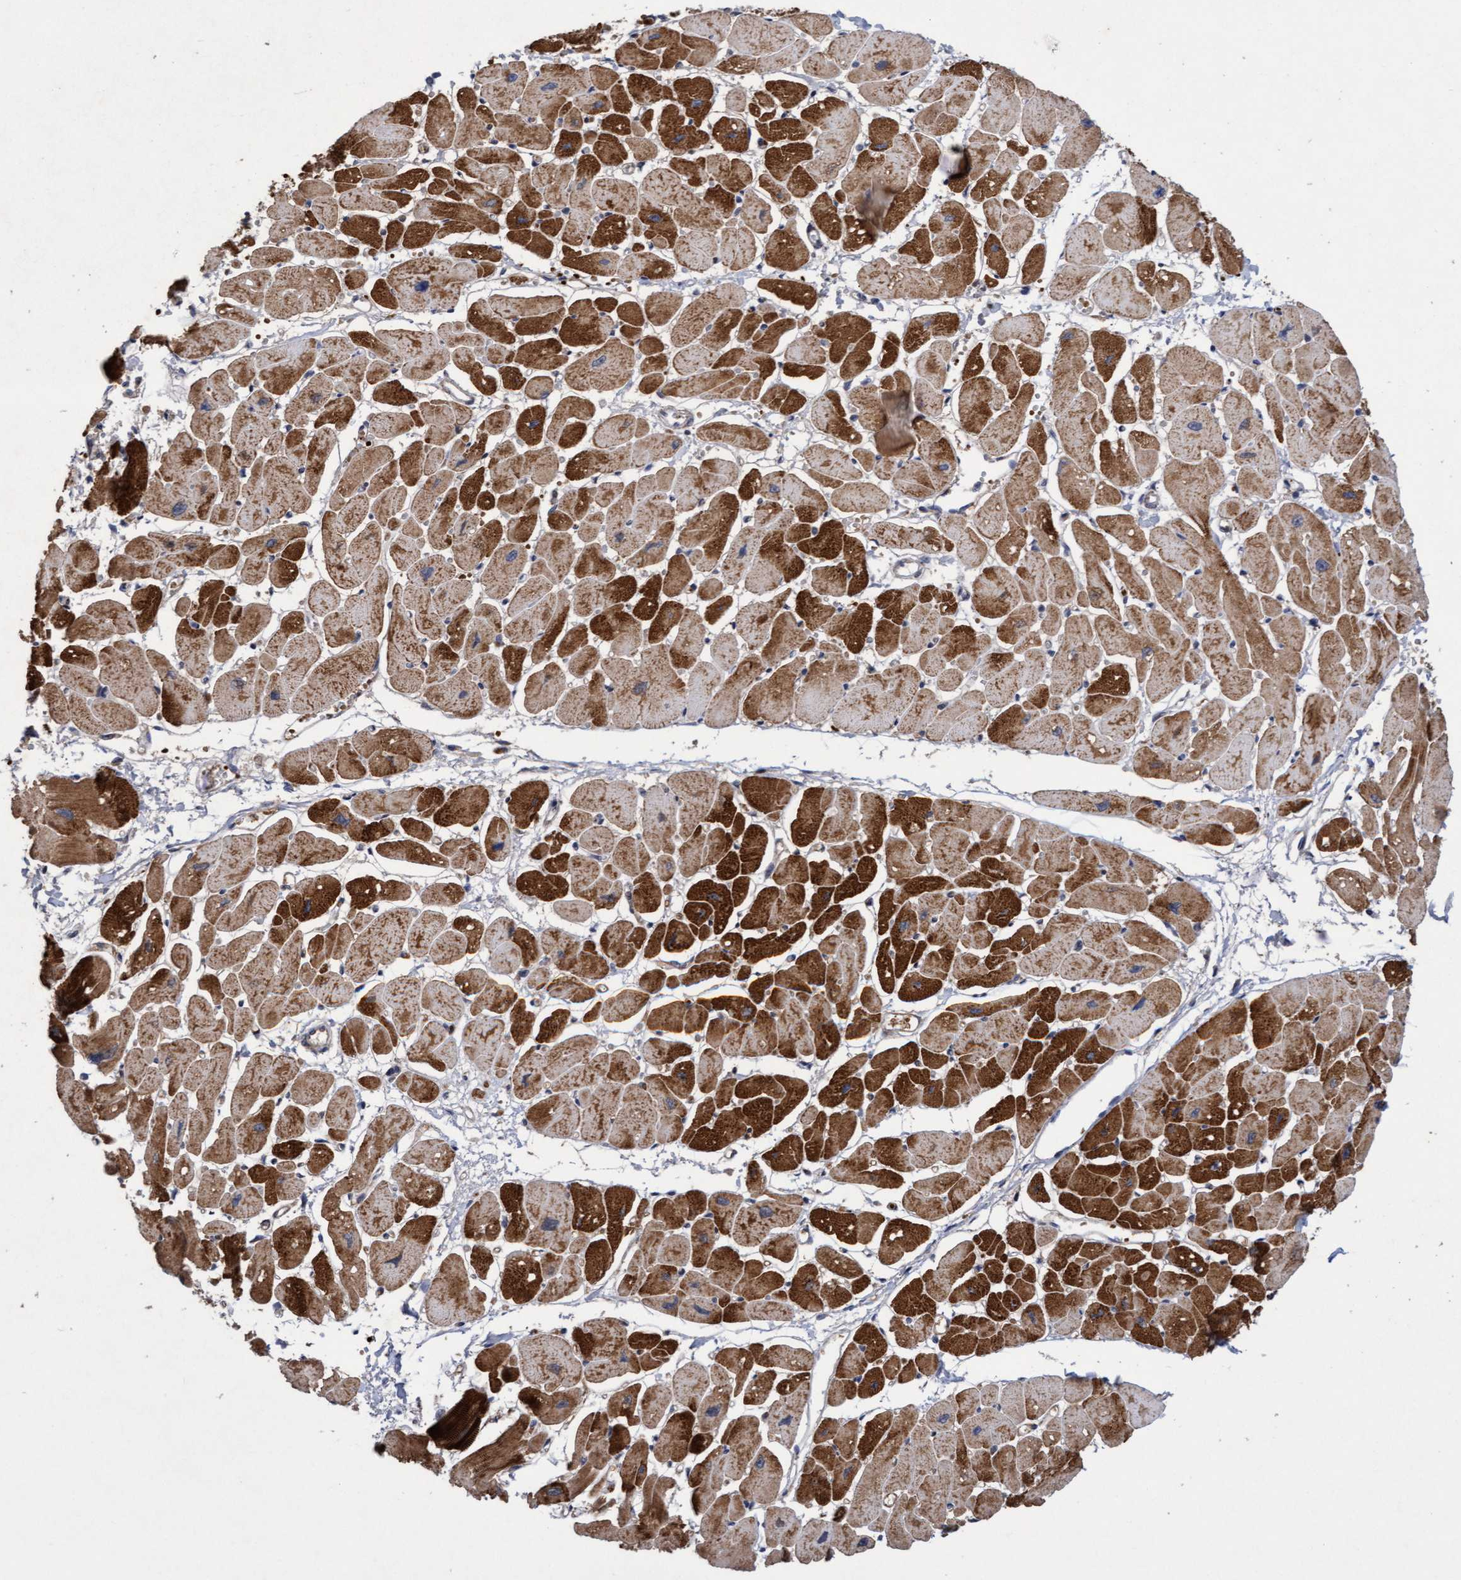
{"staining": {"intensity": "strong", "quantity": ">75%", "location": "cytoplasmic/membranous"}, "tissue": "heart muscle", "cell_type": "Cardiomyocytes", "image_type": "normal", "snomed": [{"axis": "morphology", "description": "Normal tissue, NOS"}, {"axis": "topography", "description": "Heart"}], "caption": "Heart muscle stained with DAB immunohistochemistry displays high levels of strong cytoplasmic/membranous expression in about >75% of cardiomyocytes. The staining was performed using DAB (3,3'-diaminobenzidine), with brown indicating positive protein expression. Nuclei are stained blue with hematoxylin.", "gene": "TANC2", "patient": {"sex": "female", "age": 54}}